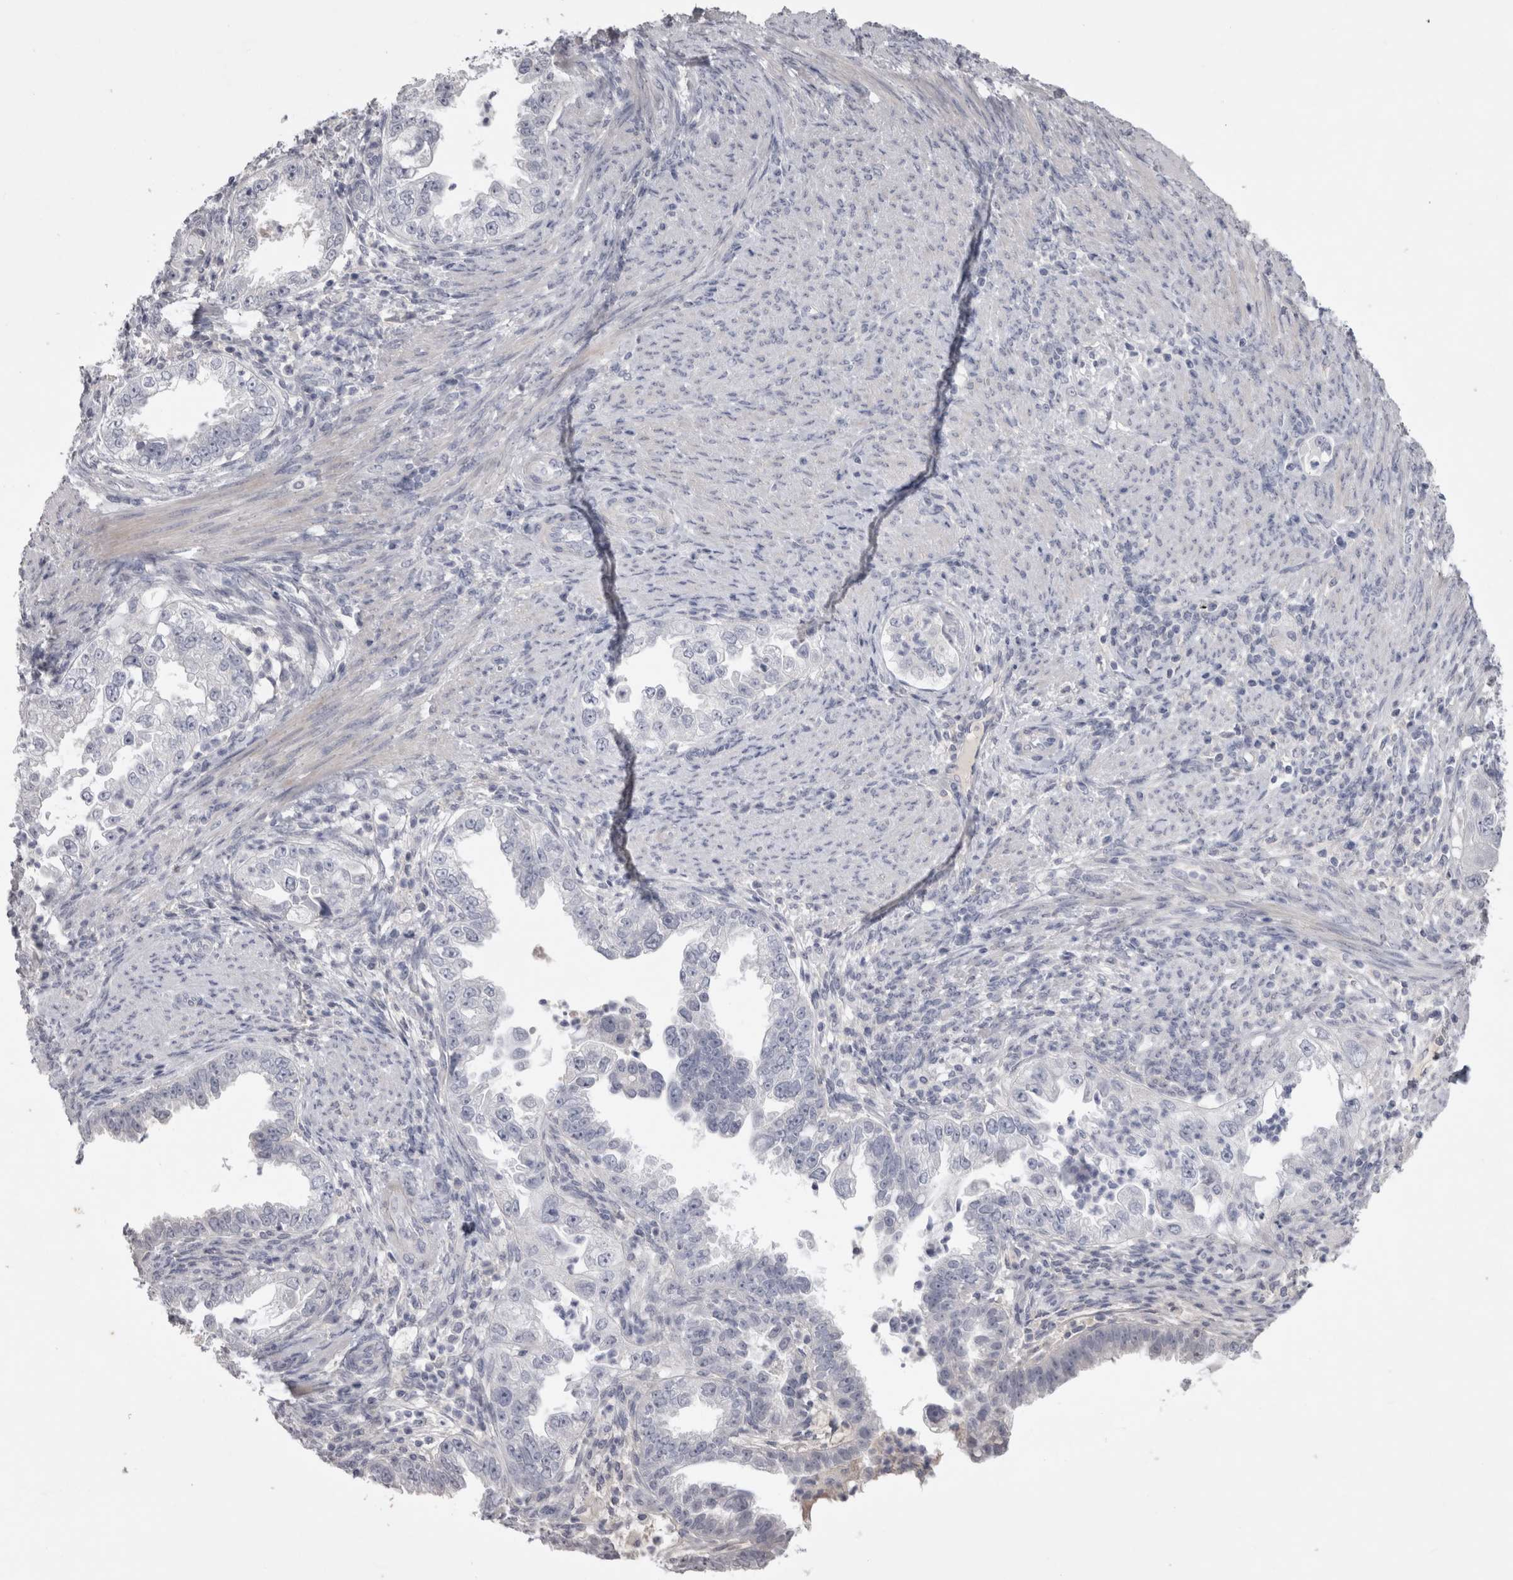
{"staining": {"intensity": "negative", "quantity": "none", "location": "none"}, "tissue": "endometrial cancer", "cell_type": "Tumor cells", "image_type": "cancer", "snomed": [{"axis": "morphology", "description": "Adenocarcinoma, NOS"}, {"axis": "topography", "description": "Endometrium"}], "caption": "Immunohistochemistry of human endometrial cancer (adenocarcinoma) shows no expression in tumor cells.", "gene": "ADAM2", "patient": {"sex": "female", "age": 85}}